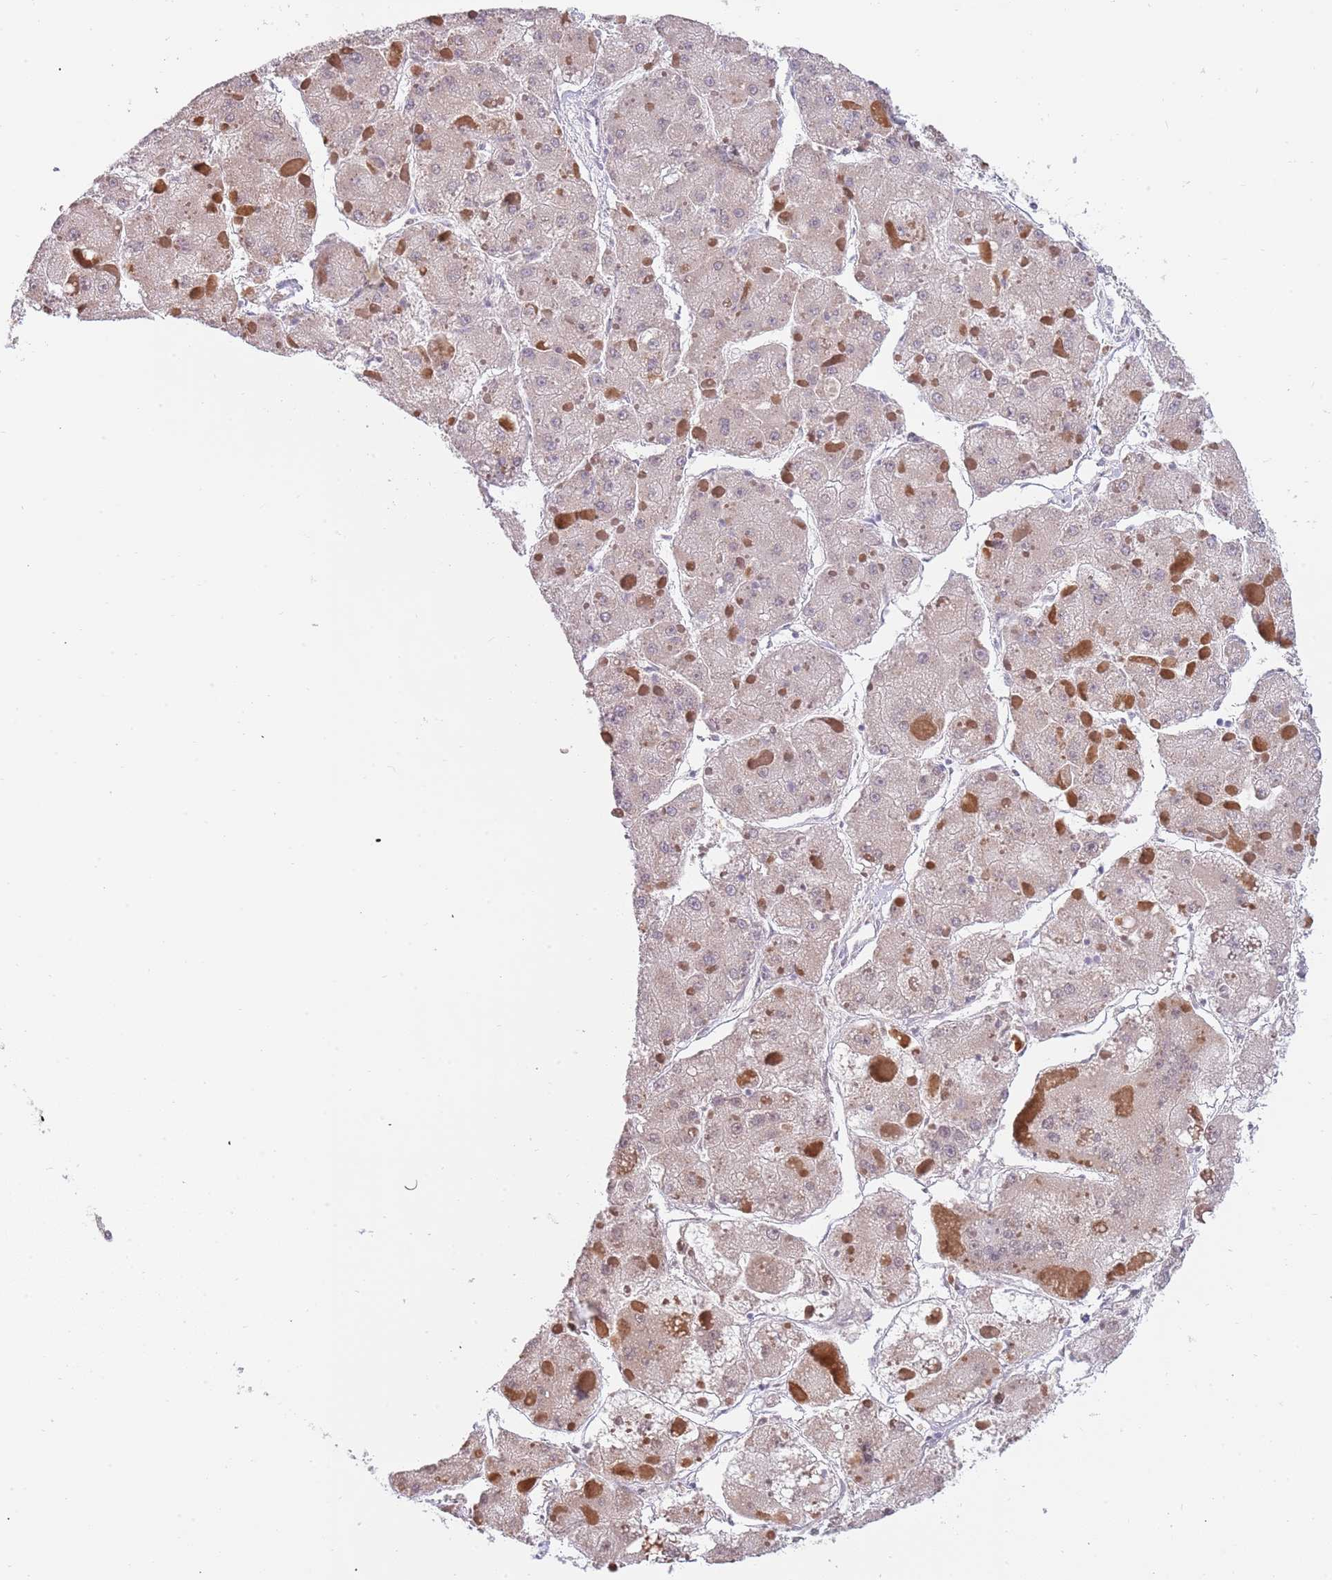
{"staining": {"intensity": "weak", "quantity": ">75%", "location": "cytoplasmic/membranous"}, "tissue": "liver cancer", "cell_type": "Tumor cells", "image_type": "cancer", "snomed": [{"axis": "morphology", "description": "Carcinoma, Hepatocellular, NOS"}, {"axis": "topography", "description": "Liver"}], "caption": "Immunohistochemical staining of liver cancer shows low levels of weak cytoplasmic/membranous protein expression in approximately >75% of tumor cells. The staining is performed using DAB (3,3'-diaminobenzidine) brown chromogen to label protein expression. The nuclei are counter-stained blue using hematoxylin.", "gene": "KLHDC2", "patient": {"sex": "female", "age": 73}}